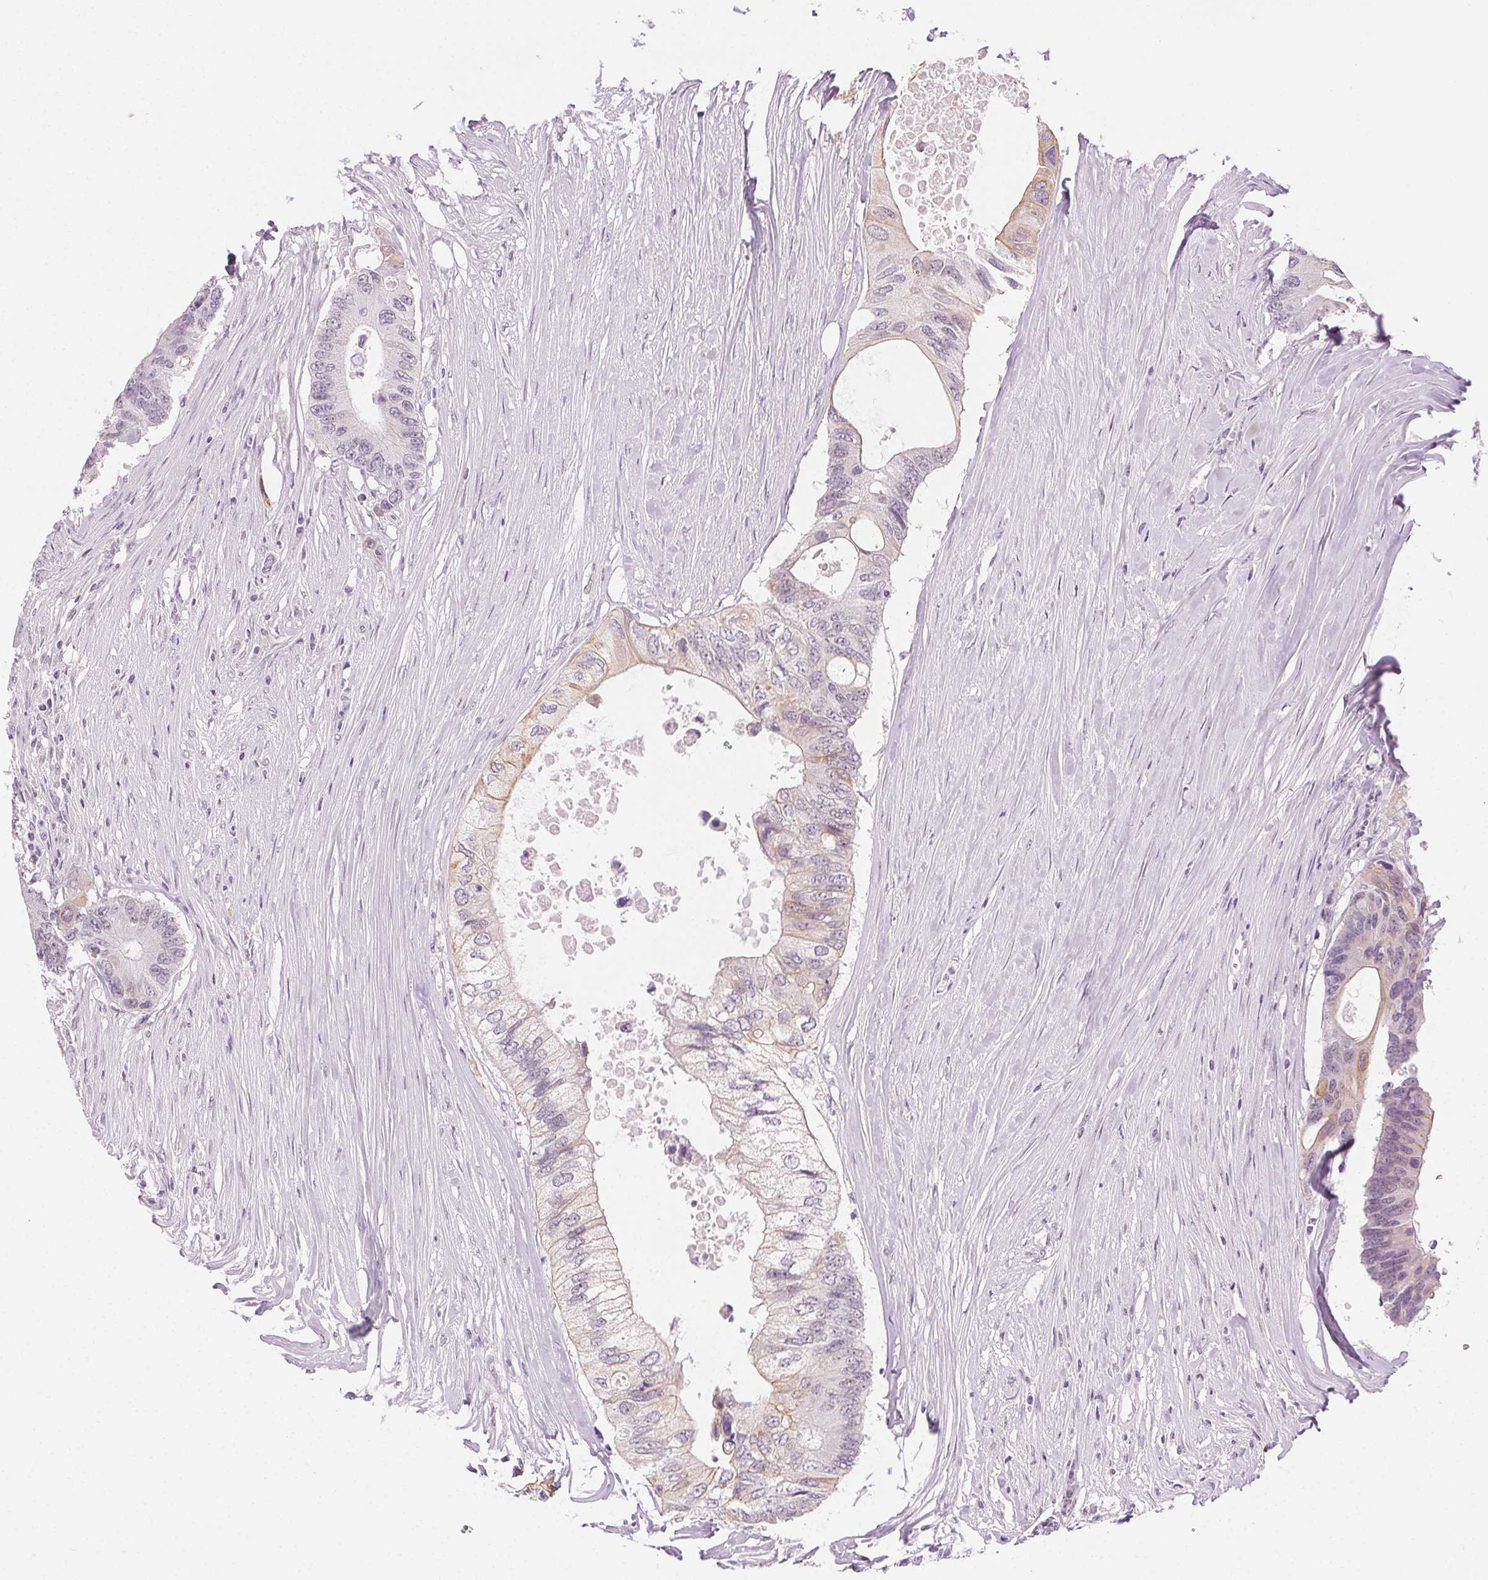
{"staining": {"intensity": "weak", "quantity": "<25%", "location": "cytoplasmic/membranous"}, "tissue": "colorectal cancer", "cell_type": "Tumor cells", "image_type": "cancer", "snomed": [{"axis": "morphology", "description": "Adenocarcinoma, NOS"}, {"axis": "topography", "description": "Colon"}], "caption": "High magnification brightfield microscopy of colorectal adenocarcinoma stained with DAB (brown) and counterstained with hematoxylin (blue): tumor cells show no significant positivity.", "gene": "AIF1L", "patient": {"sex": "male", "age": 71}}